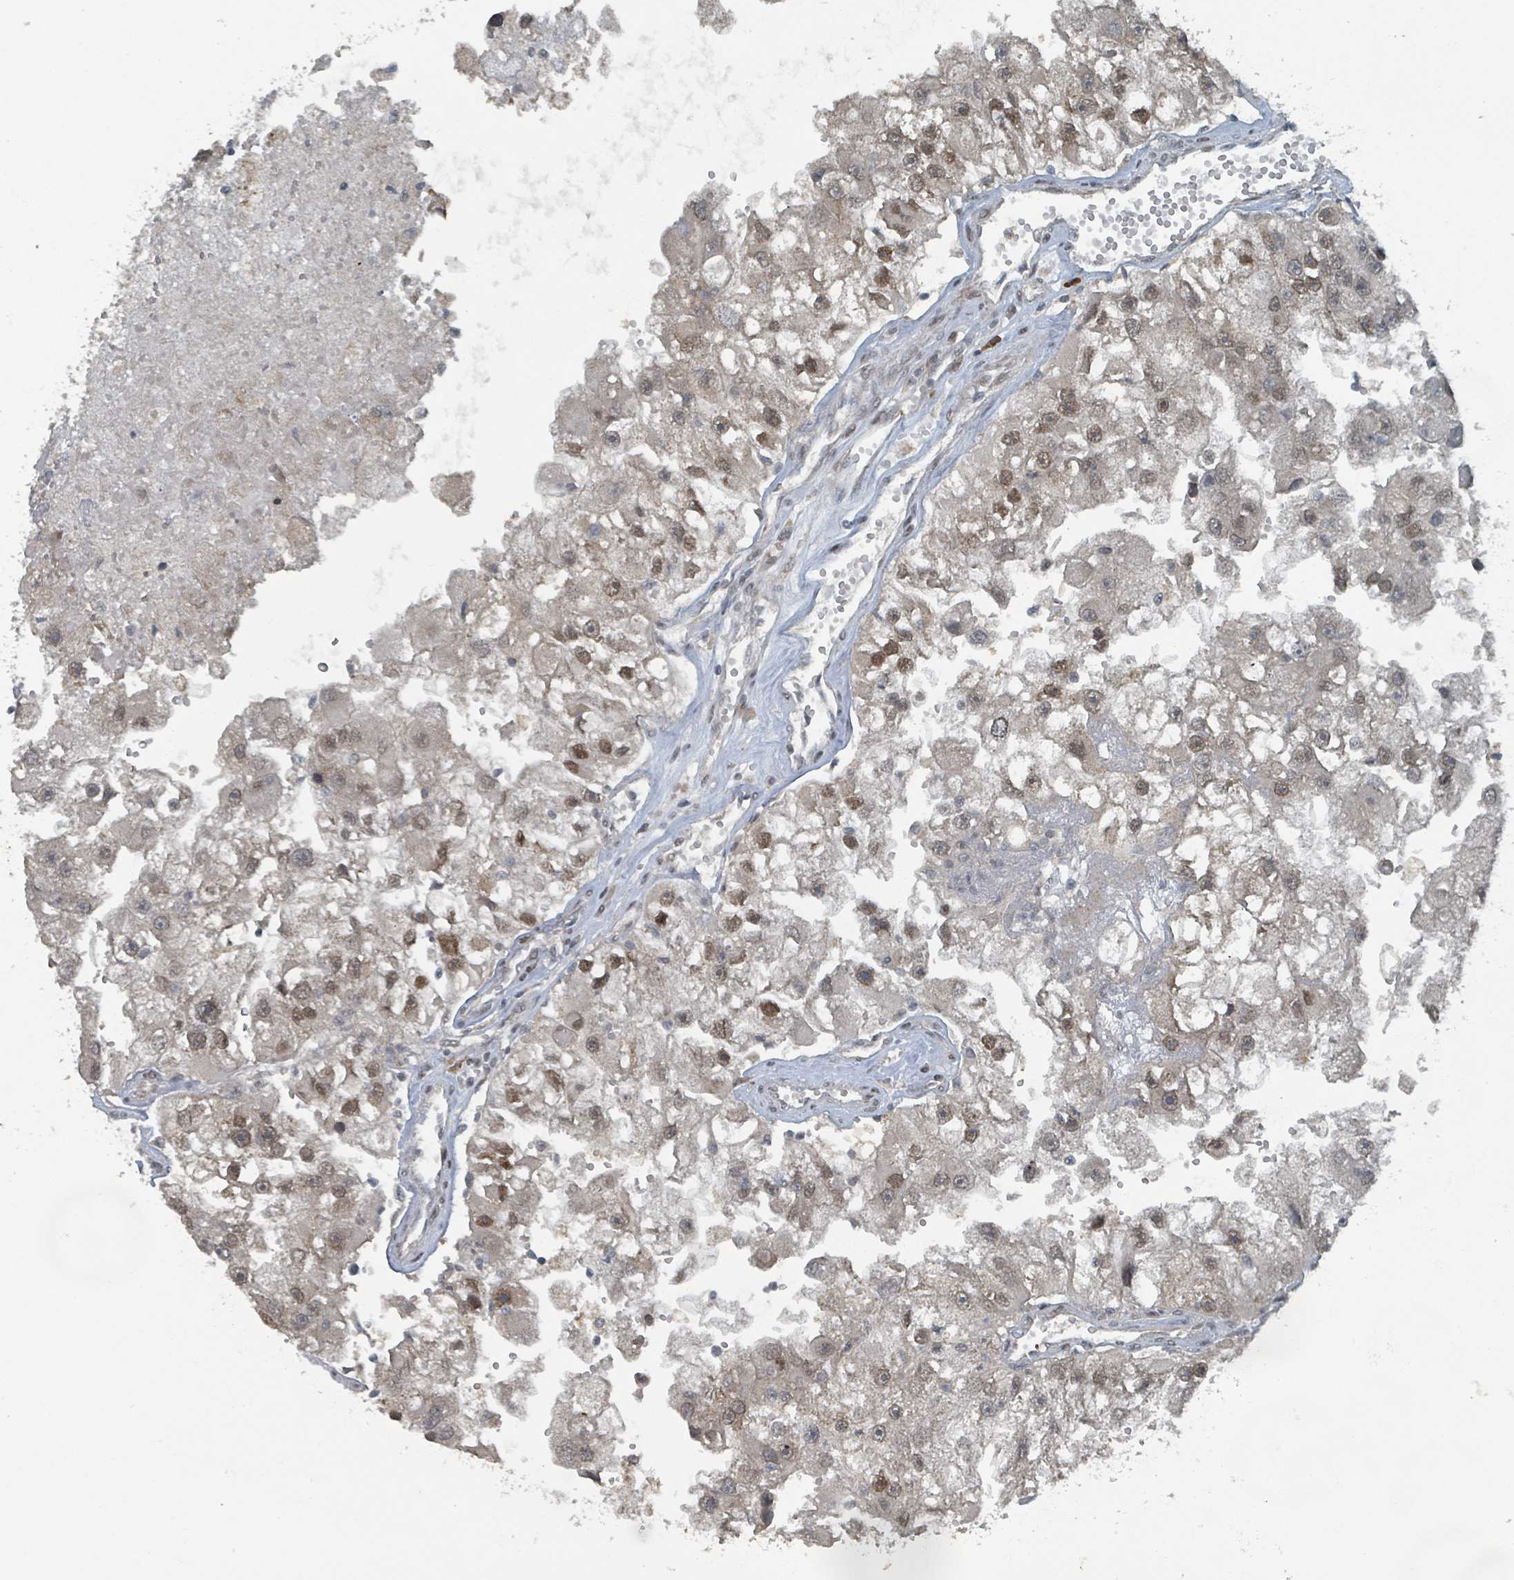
{"staining": {"intensity": "moderate", "quantity": "25%-75%", "location": "cytoplasmic/membranous,nuclear"}, "tissue": "renal cancer", "cell_type": "Tumor cells", "image_type": "cancer", "snomed": [{"axis": "morphology", "description": "Adenocarcinoma, NOS"}, {"axis": "topography", "description": "Kidney"}], "caption": "Immunohistochemistry (IHC) histopathology image of human renal adenocarcinoma stained for a protein (brown), which reveals medium levels of moderate cytoplasmic/membranous and nuclear staining in about 25%-75% of tumor cells.", "gene": "PHIP", "patient": {"sex": "male", "age": 63}}